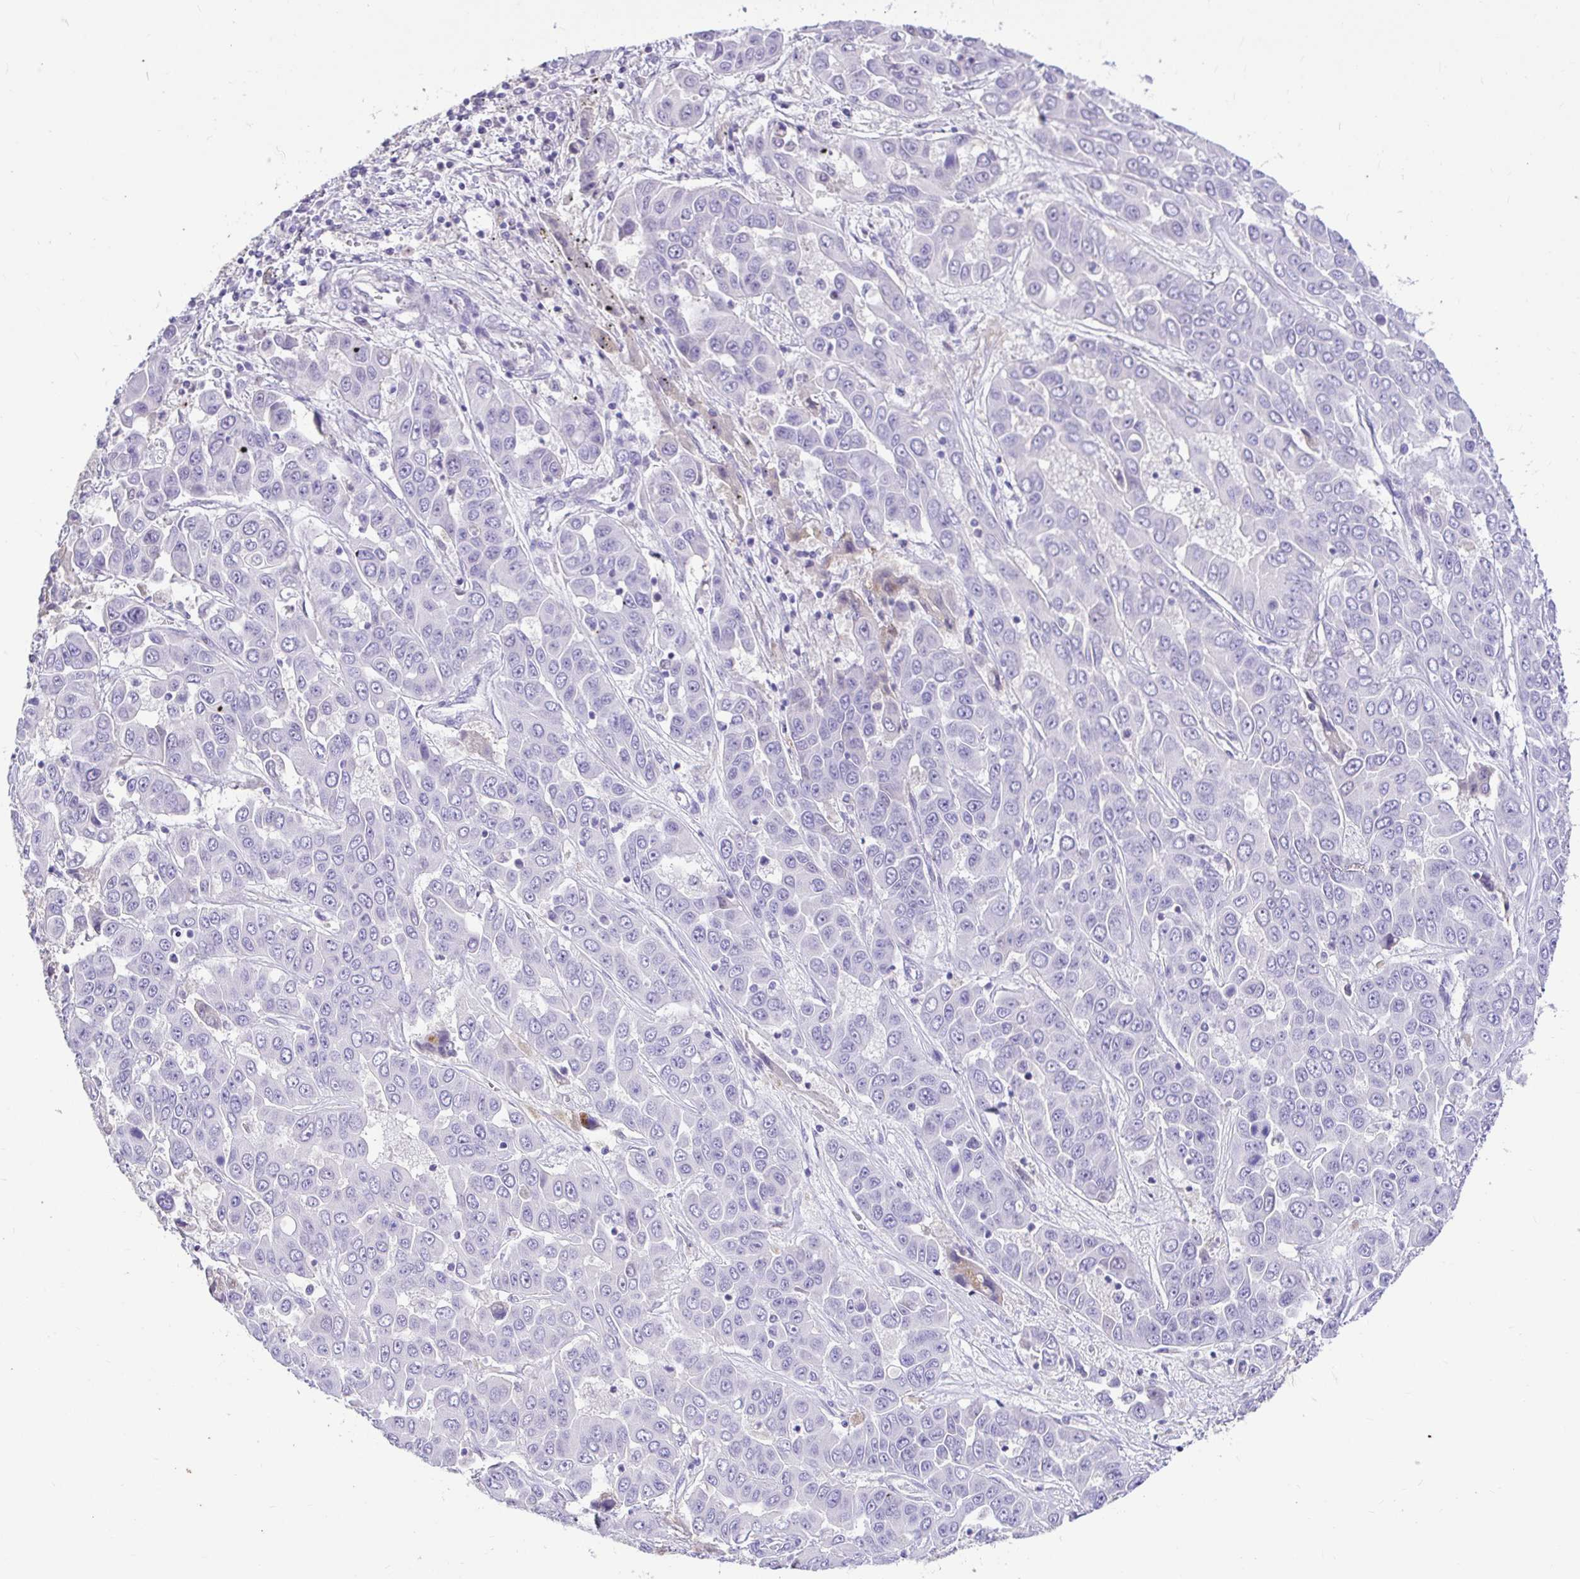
{"staining": {"intensity": "negative", "quantity": "none", "location": "none"}, "tissue": "liver cancer", "cell_type": "Tumor cells", "image_type": "cancer", "snomed": [{"axis": "morphology", "description": "Cholangiocarcinoma"}, {"axis": "topography", "description": "Liver"}], "caption": "The immunohistochemistry micrograph has no significant expression in tumor cells of liver cholangiocarcinoma tissue. (DAB (3,3'-diaminobenzidine) immunohistochemistry (IHC) with hematoxylin counter stain).", "gene": "CDO1", "patient": {"sex": "female", "age": 52}}